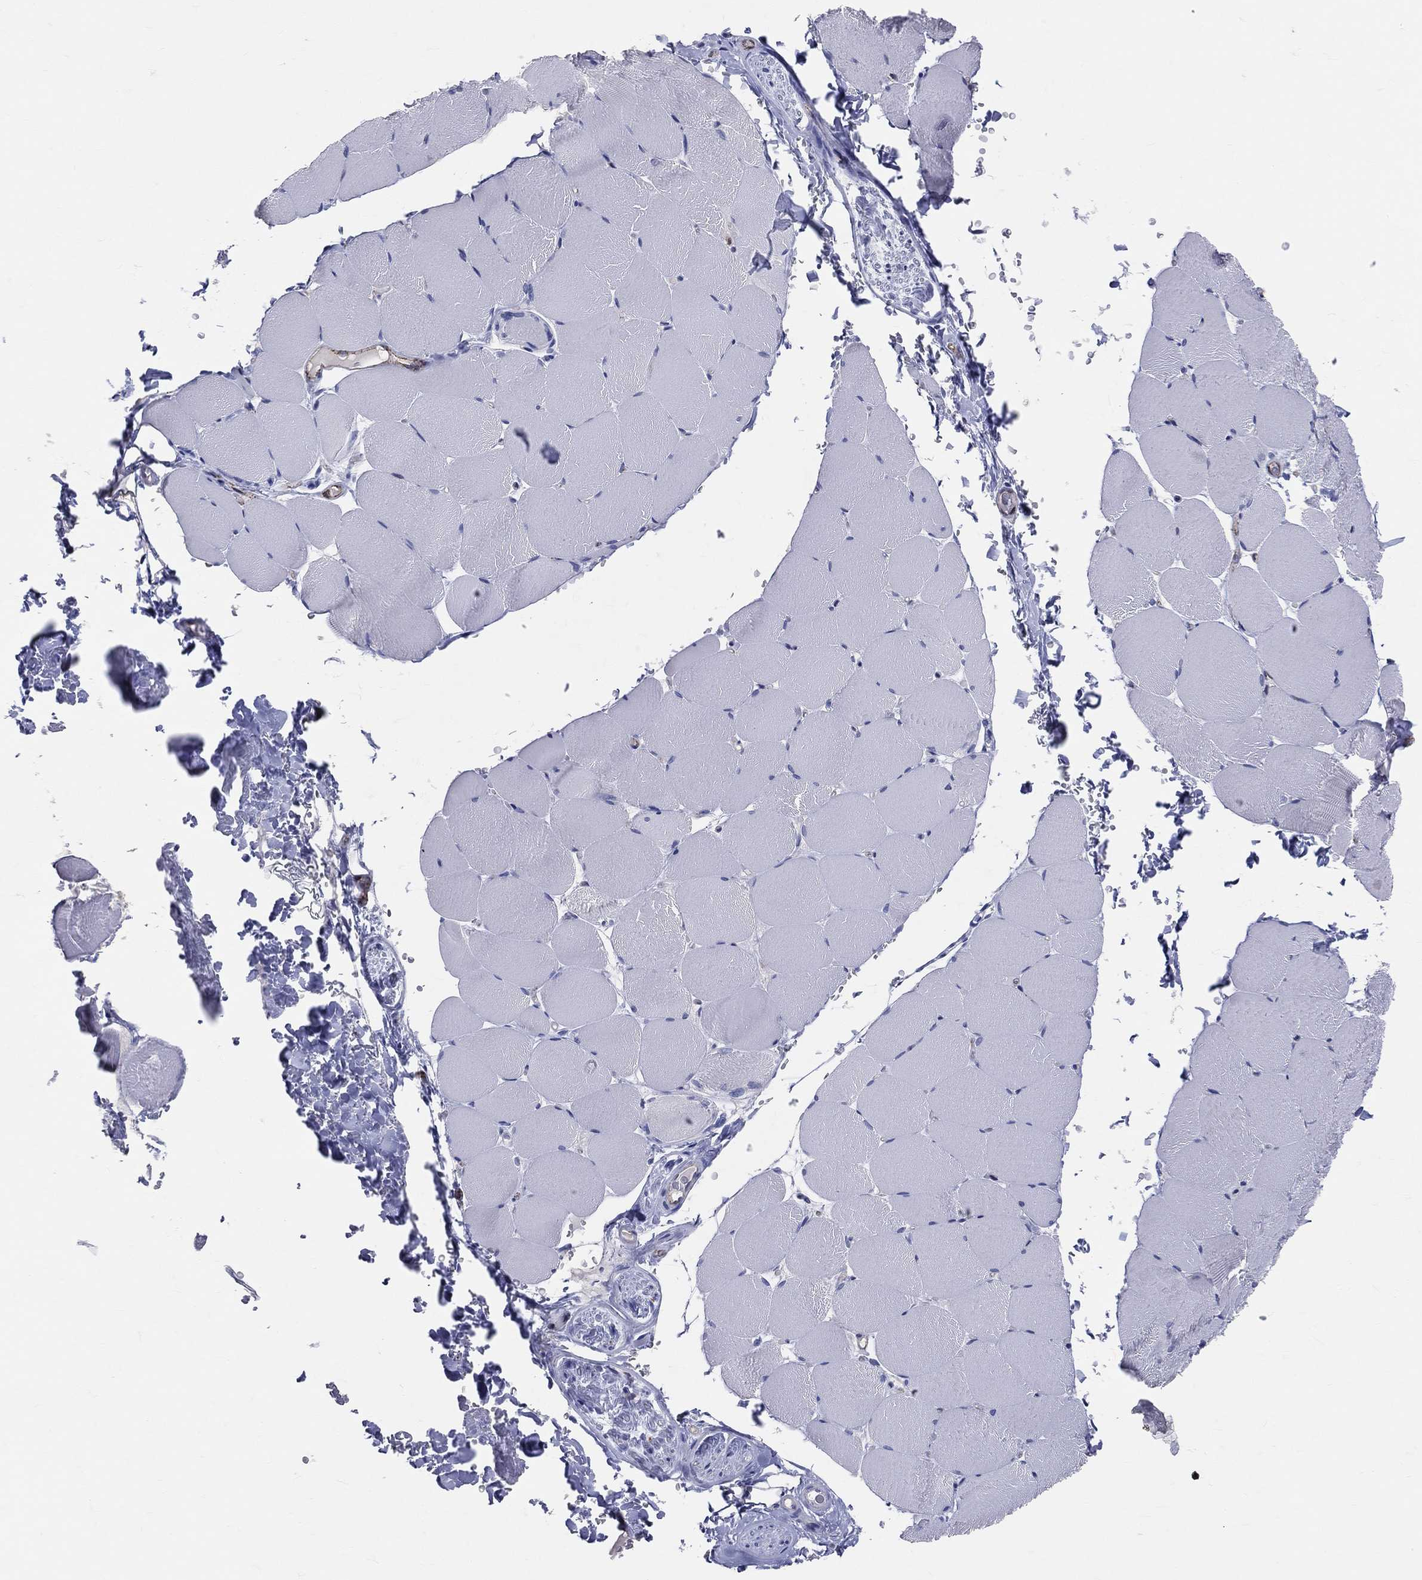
{"staining": {"intensity": "negative", "quantity": "none", "location": "none"}, "tissue": "skeletal muscle", "cell_type": "Myocytes", "image_type": "normal", "snomed": [{"axis": "morphology", "description": "Normal tissue, NOS"}, {"axis": "topography", "description": "Skeletal muscle"}], "caption": "This is an immunohistochemistry (IHC) image of unremarkable human skeletal muscle. There is no positivity in myocytes.", "gene": "CD74", "patient": {"sex": "female", "age": 37}}